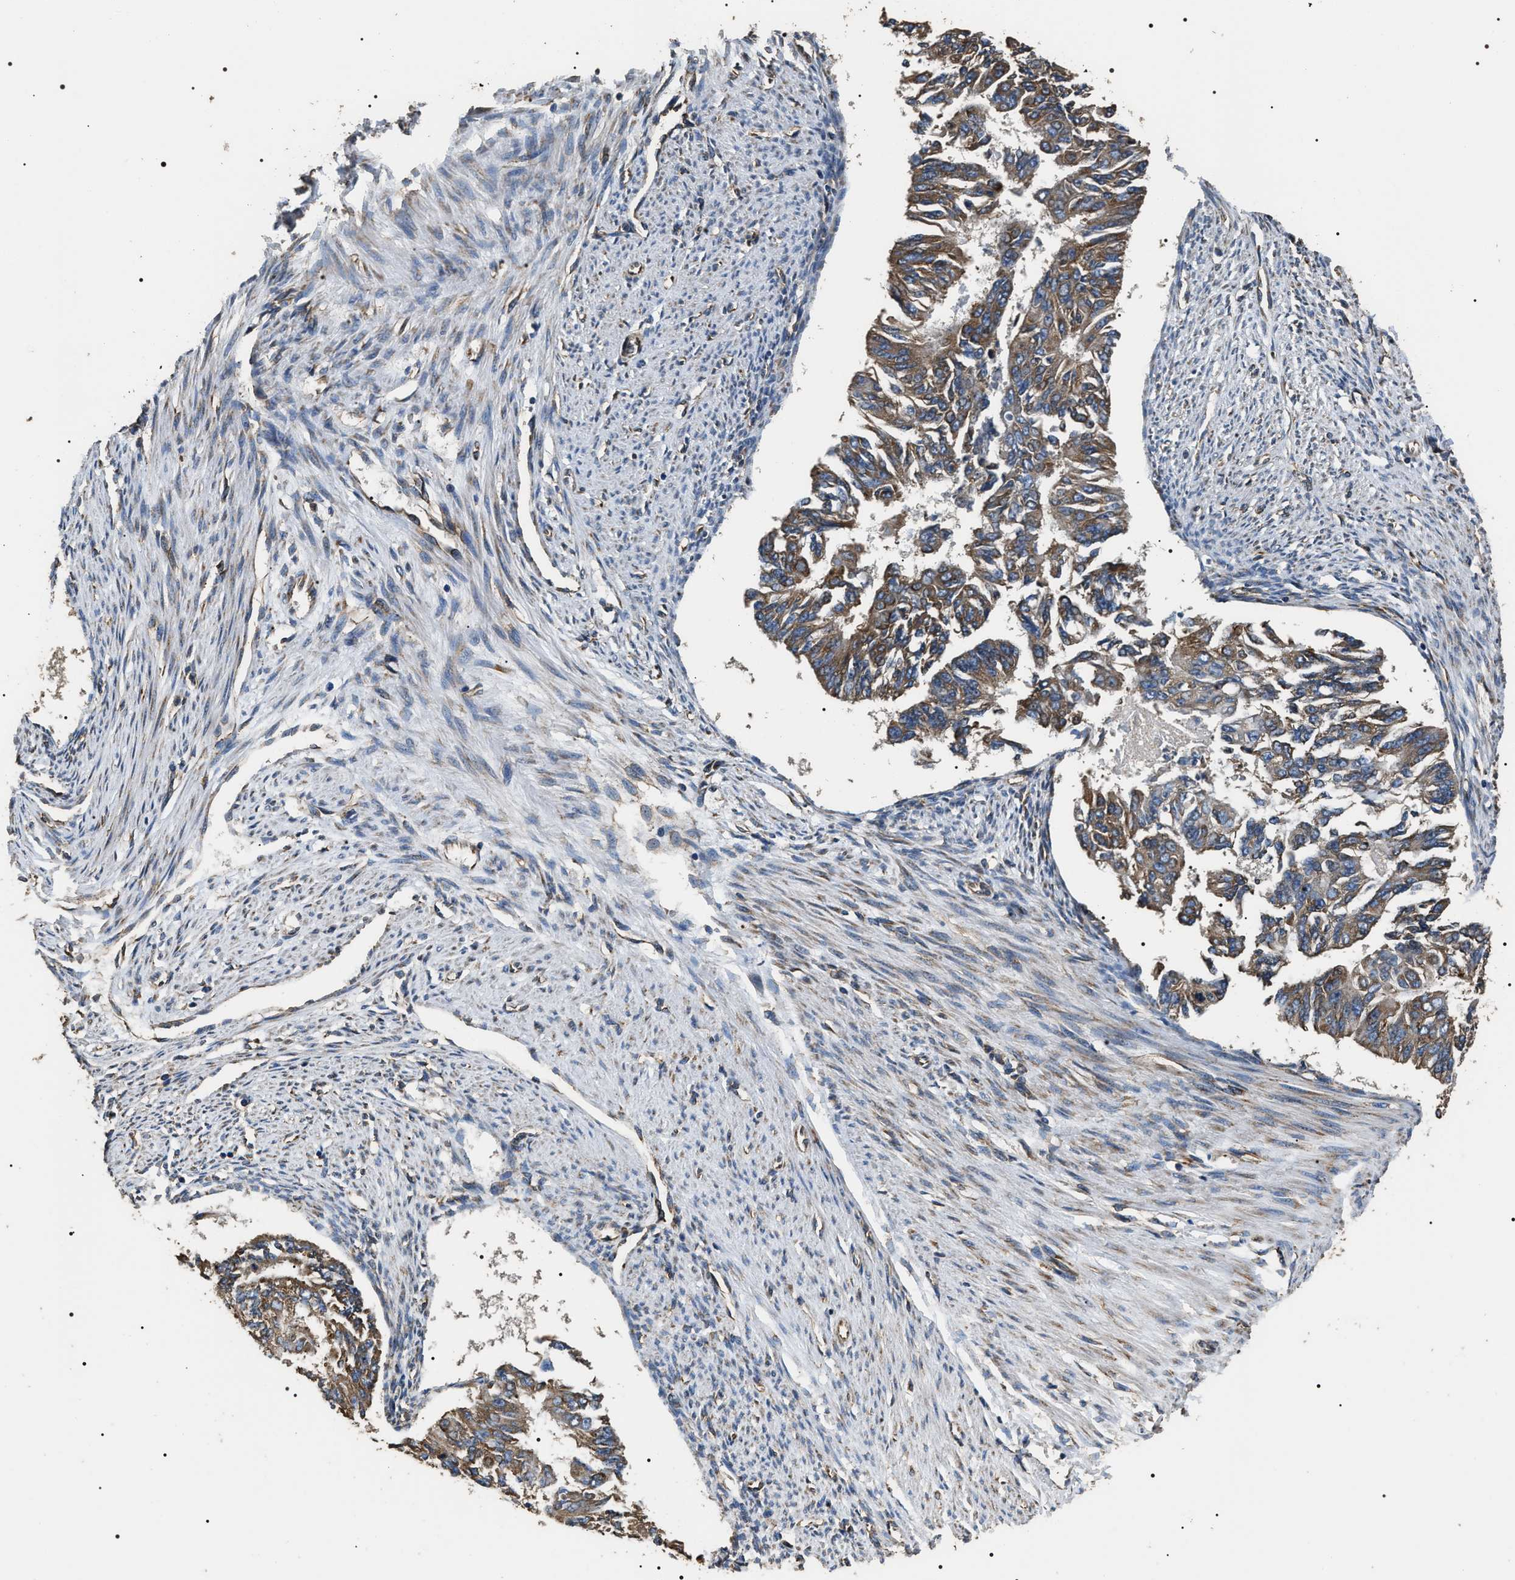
{"staining": {"intensity": "weak", "quantity": ">75%", "location": "cytoplasmic/membranous"}, "tissue": "endometrial cancer", "cell_type": "Tumor cells", "image_type": "cancer", "snomed": [{"axis": "morphology", "description": "Adenocarcinoma, NOS"}, {"axis": "topography", "description": "Endometrium"}], "caption": "Protein expression analysis of human adenocarcinoma (endometrial) reveals weak cytoplasmic/membranous staining in about >75% of tumor cells.", "gene": "KTN1", "patient": {"sex": "female", "age": 32}}